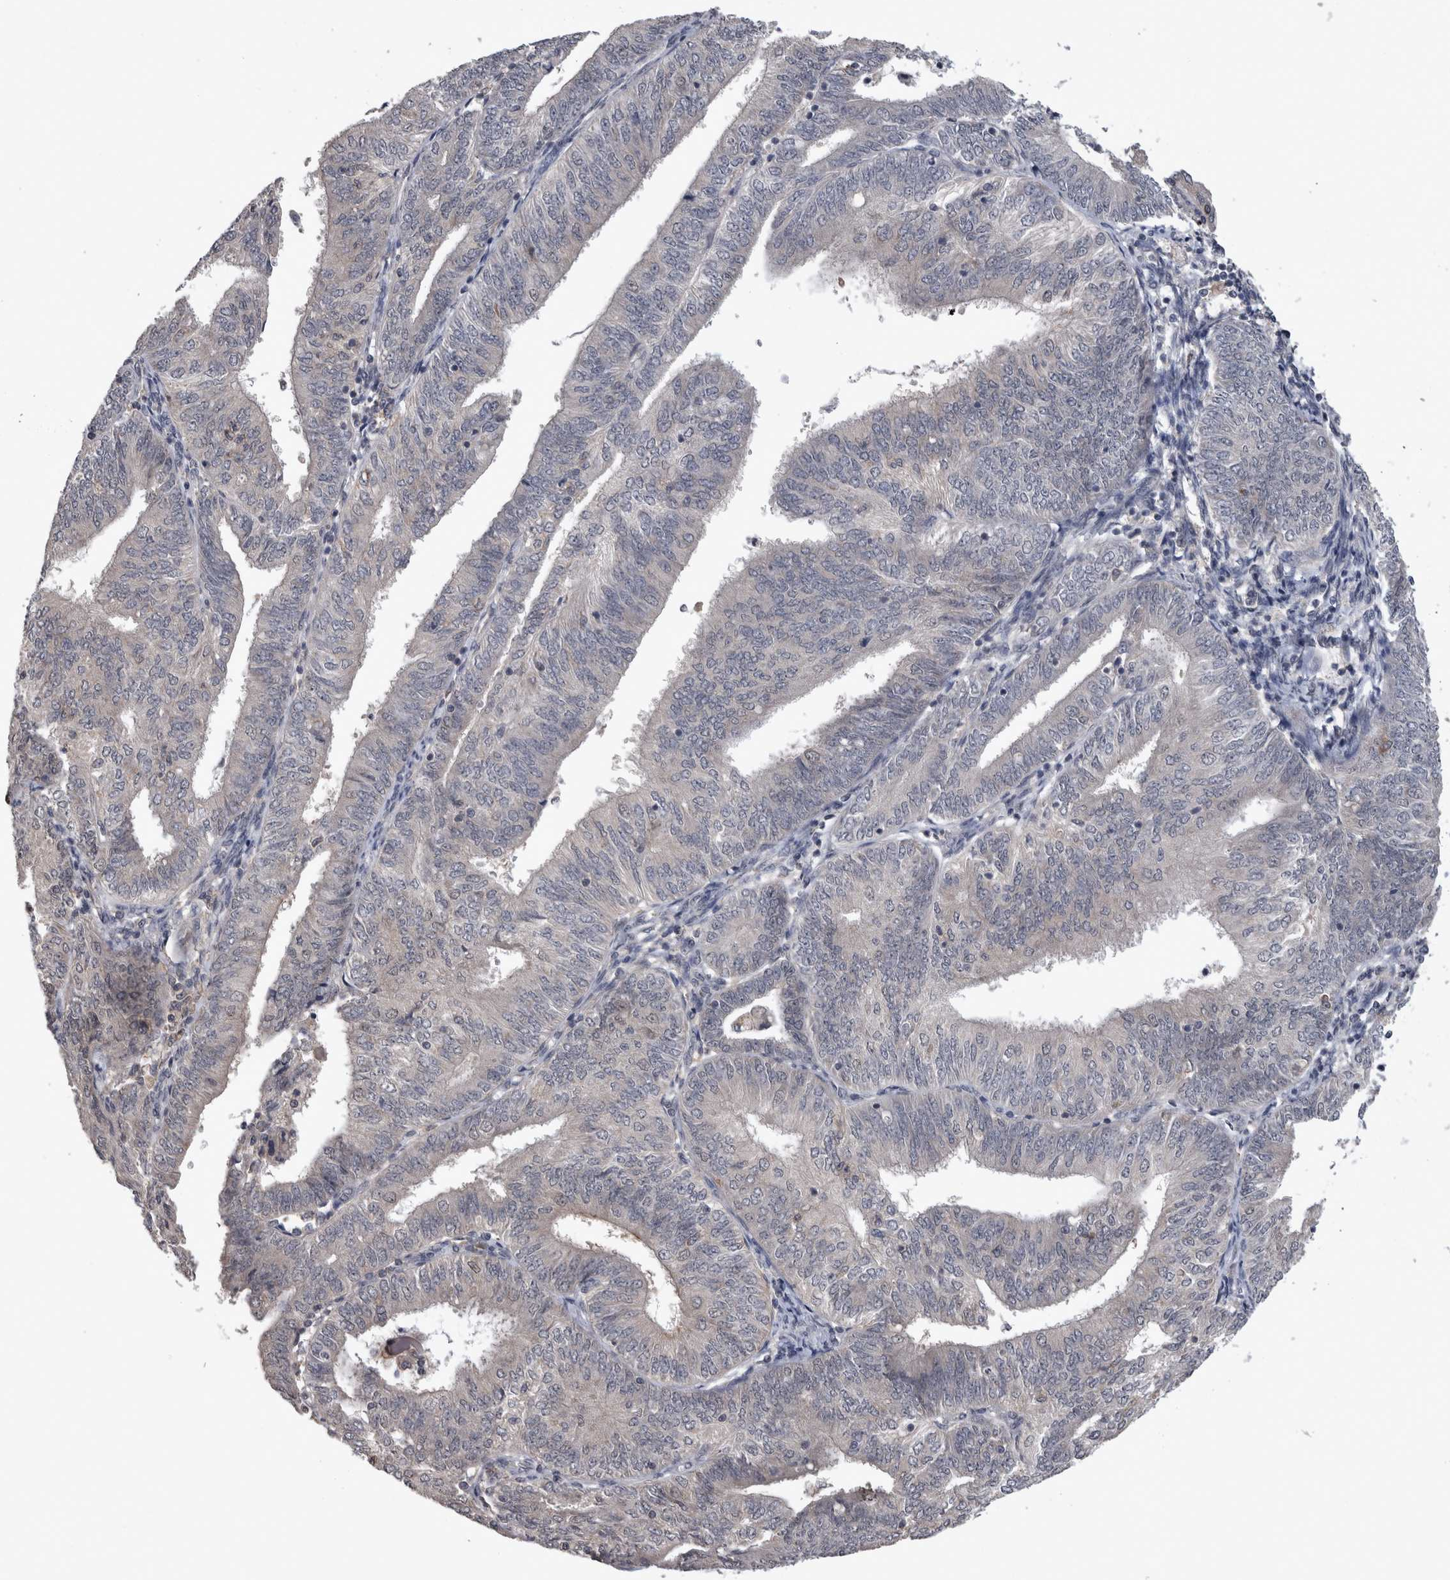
{"staining": {"intensity": "negative", "quantity": "none", "location": "none"}, "tissue": "endometrial cancer", "cell_type": "Tumor cells", "image_type": "cancer", "snomed": [{"axis": "morphology", "description": "Adenocarcinoma, NOS"}, {"axis": "topography", "description": "Endometrium"}], "caption": "Immunohistochemical staining of adenocarcinoma (endometrial) reveals no significant expression in tumor cells. (Stains: DAB (3,3'-diaminobenzidine) IHC with hematoxylin counter stain, Microscopy: brightfield microscopy at high magnification).", "gene": "ZNF114", "patient": {"sex": "female", "age": 58}}